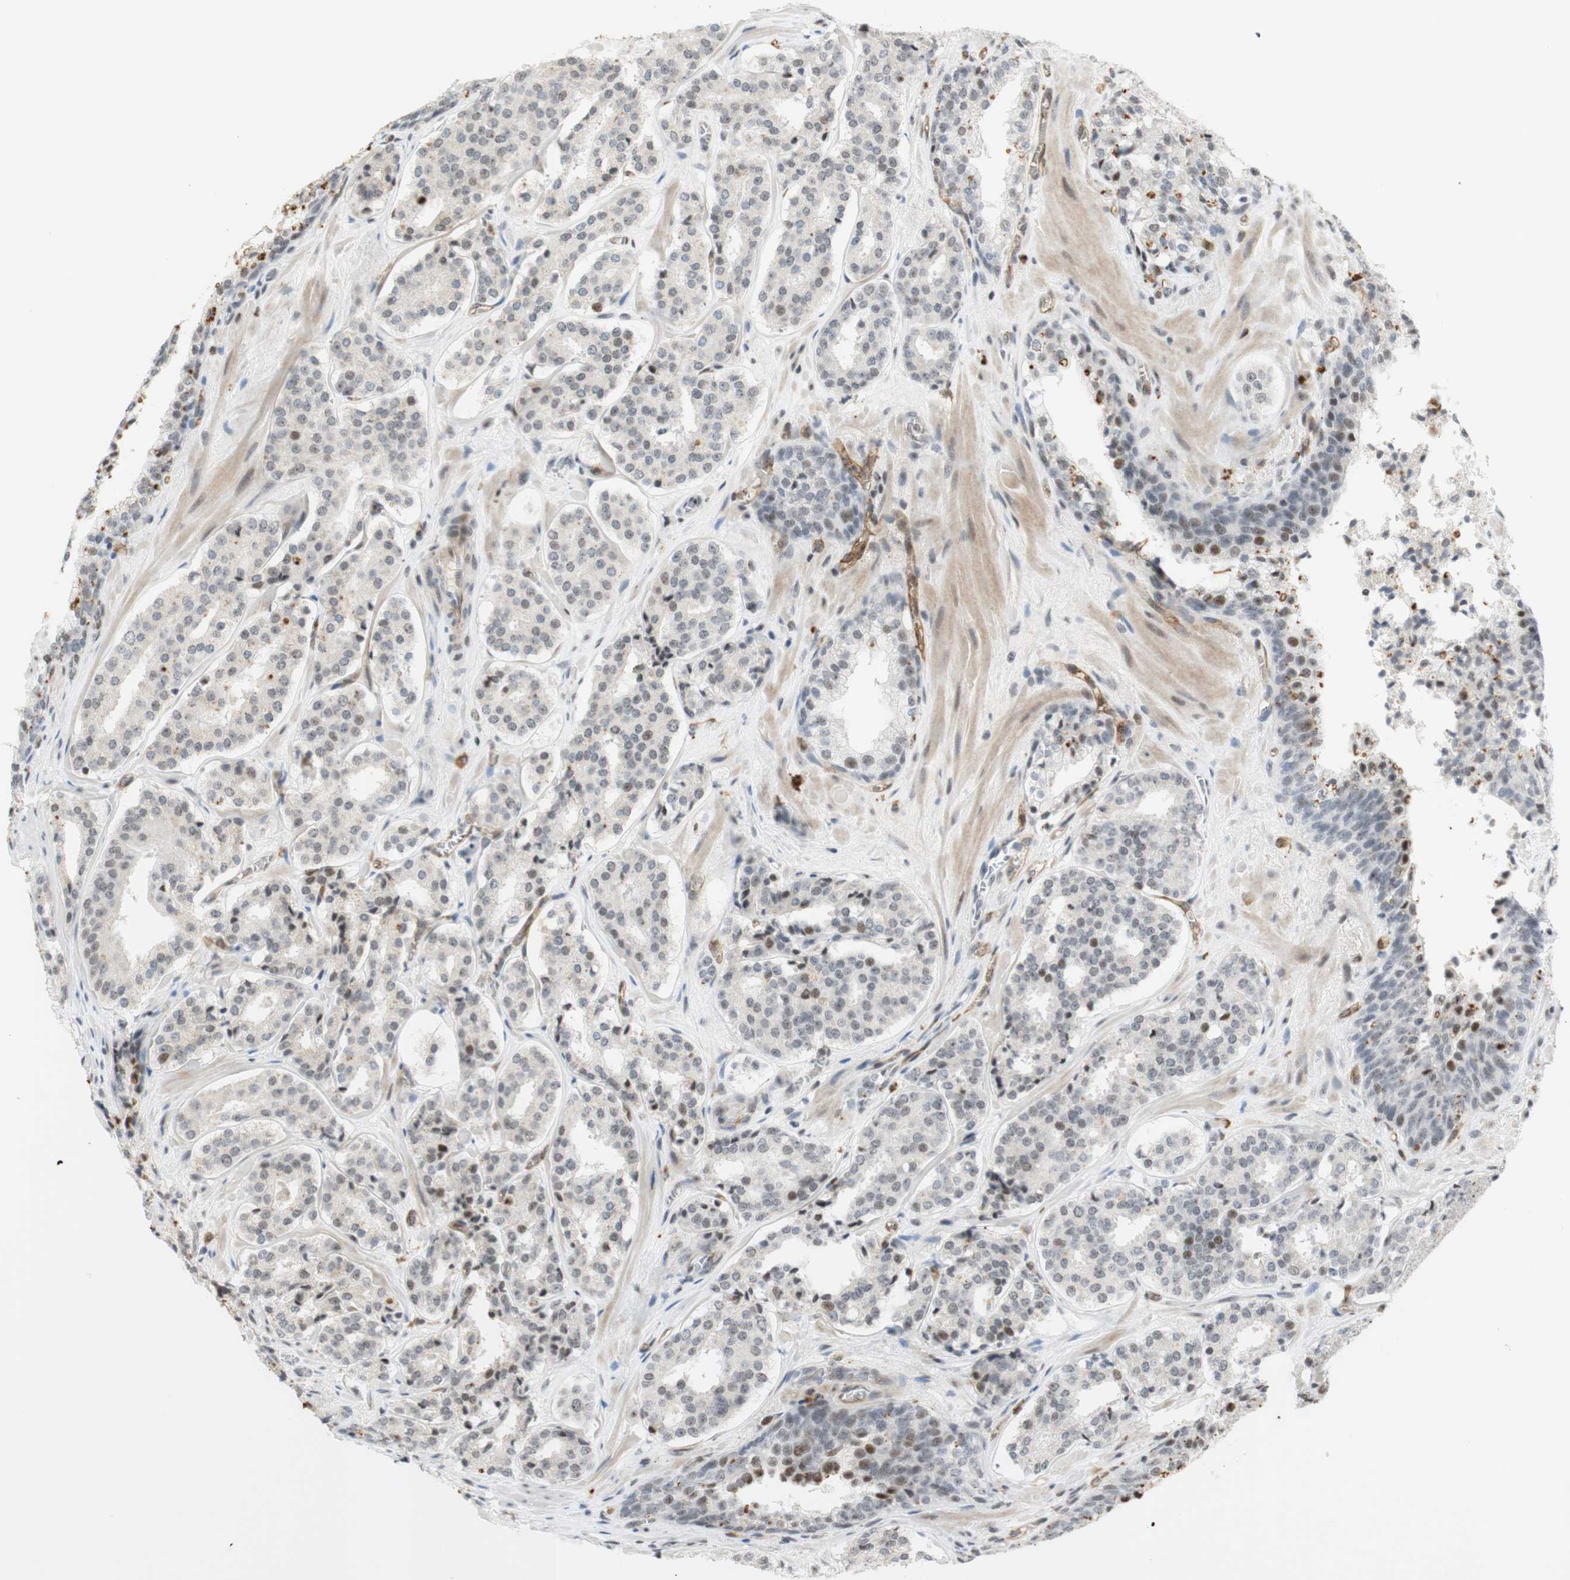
{"staining": {"intensity": "moderate", "quantity": ">75%", "location": "nuclear"}, "tissue": "prostate cancer", "cell_type": "Tumor cells", "image_type": "cancer", "snomed": [{"axis": "morphology", "description": "Adenocarcinoma, High grade"}, {"axis": "topography", "description": "Prostate"}], "caption": "Immunohistochemistry (IHC) of human prostate cancer demonstrates medium levels of moderate nuclear expression in about >75% of tumor cells. (IHC, brightfield microscopy, high magnification).", "gene": "IRF1", "patient": {"sex": "male", "age": 60}}